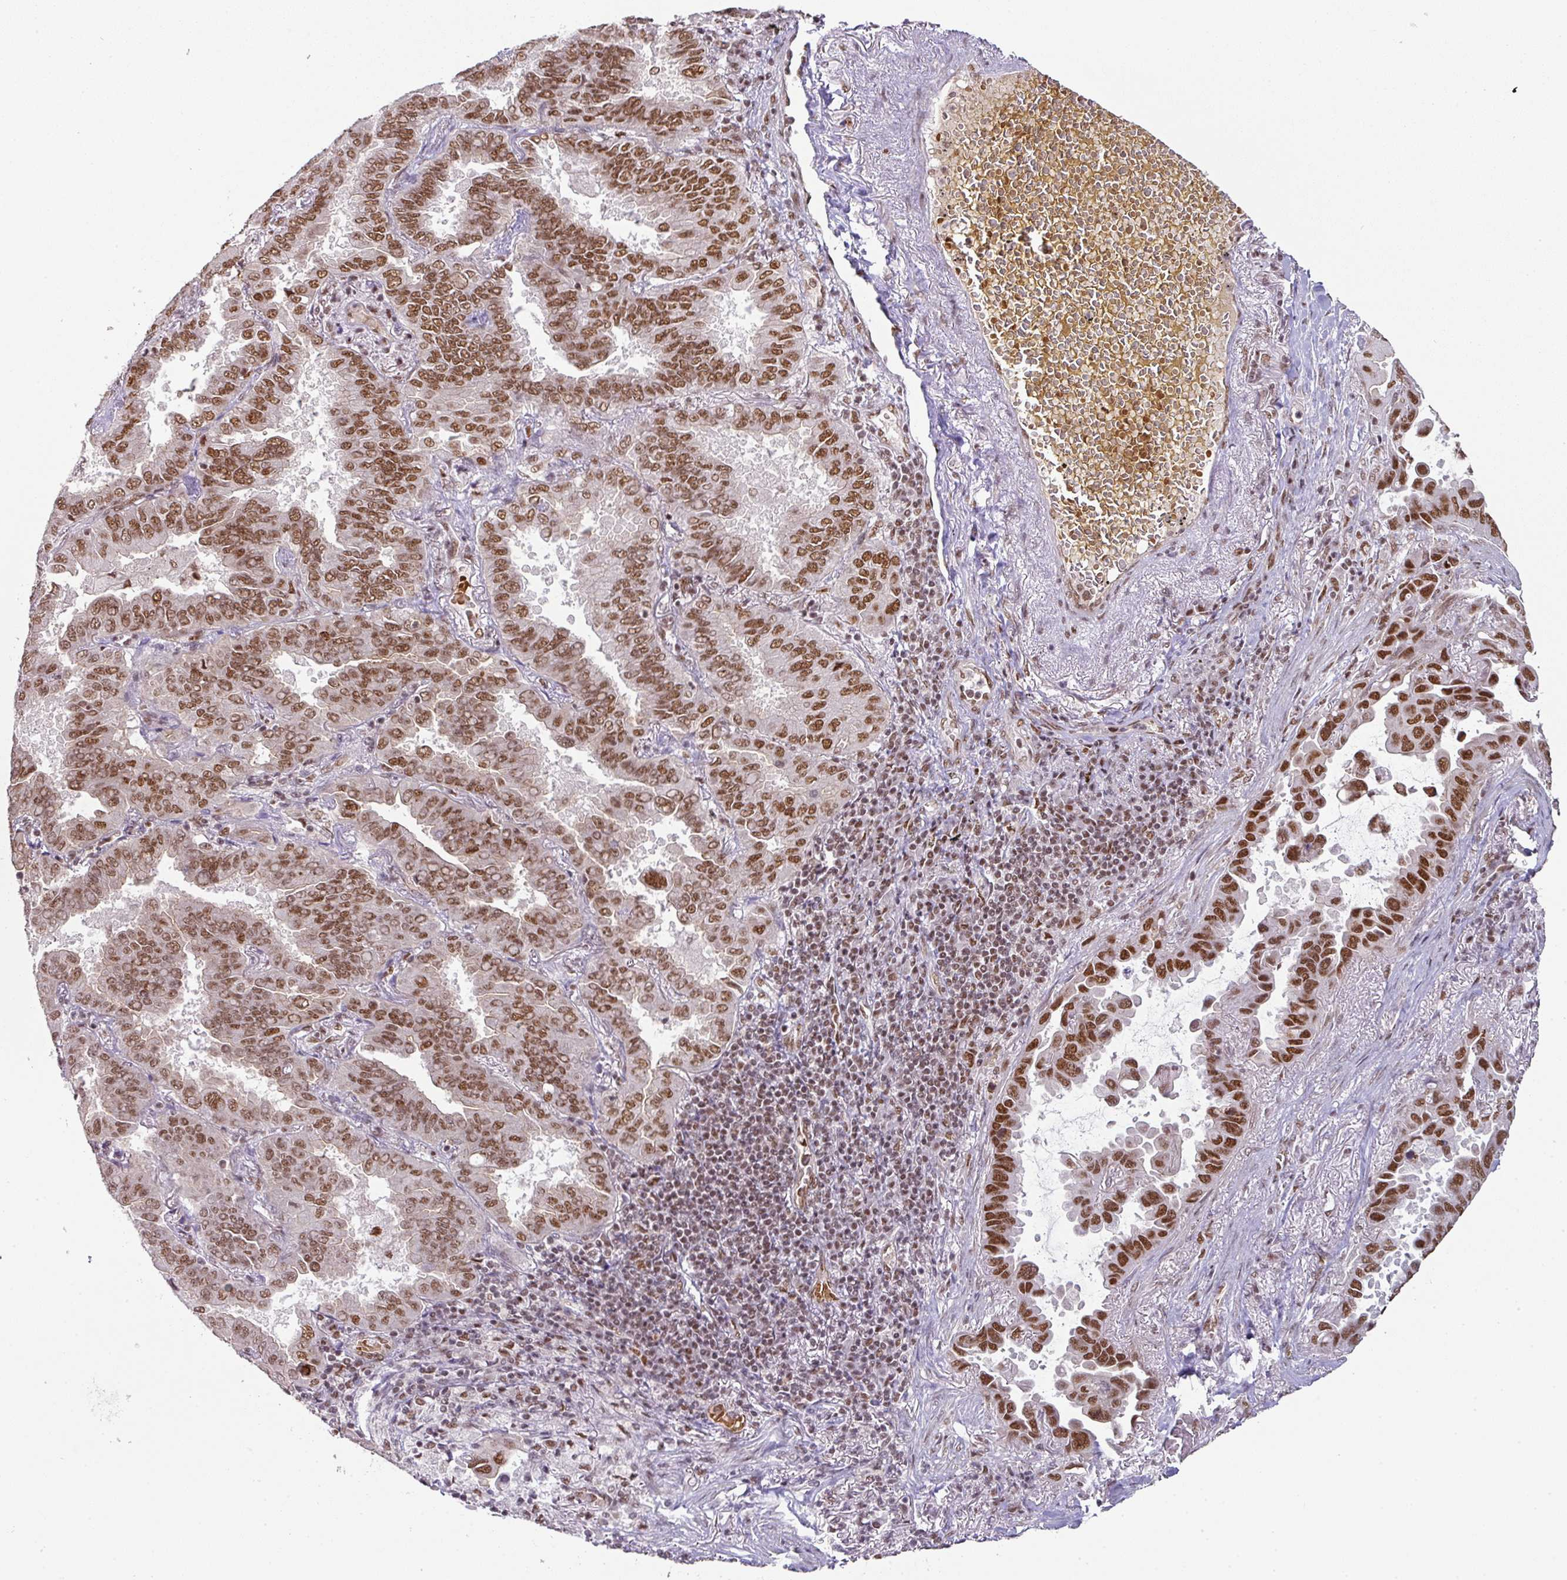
{"staining": {"intensity": "strong", "quantity": ">75%", "location": "nuclear"}, "tissue": "lung cancer", "cell_type": "Tumor cells", "image_type": "cancer", "snomed": [{"axis": "morphology", "description": "Adenocarcinoma, NOS"}, {"axis": "topography", "description": "Lung"}], "caption": "Lung cancer stained with DAB (3,3'-diaminobenzidine) immunohistochemistry shows high levels of strong nuclear positivity in about >75% of tumor cells. Using DAB (brown) and hematoxylin (blue) stains, captured at high magnification using brightfield microscopy.", "gene": "NCOA5", "patient": {"sex": "male", "age": 64}}